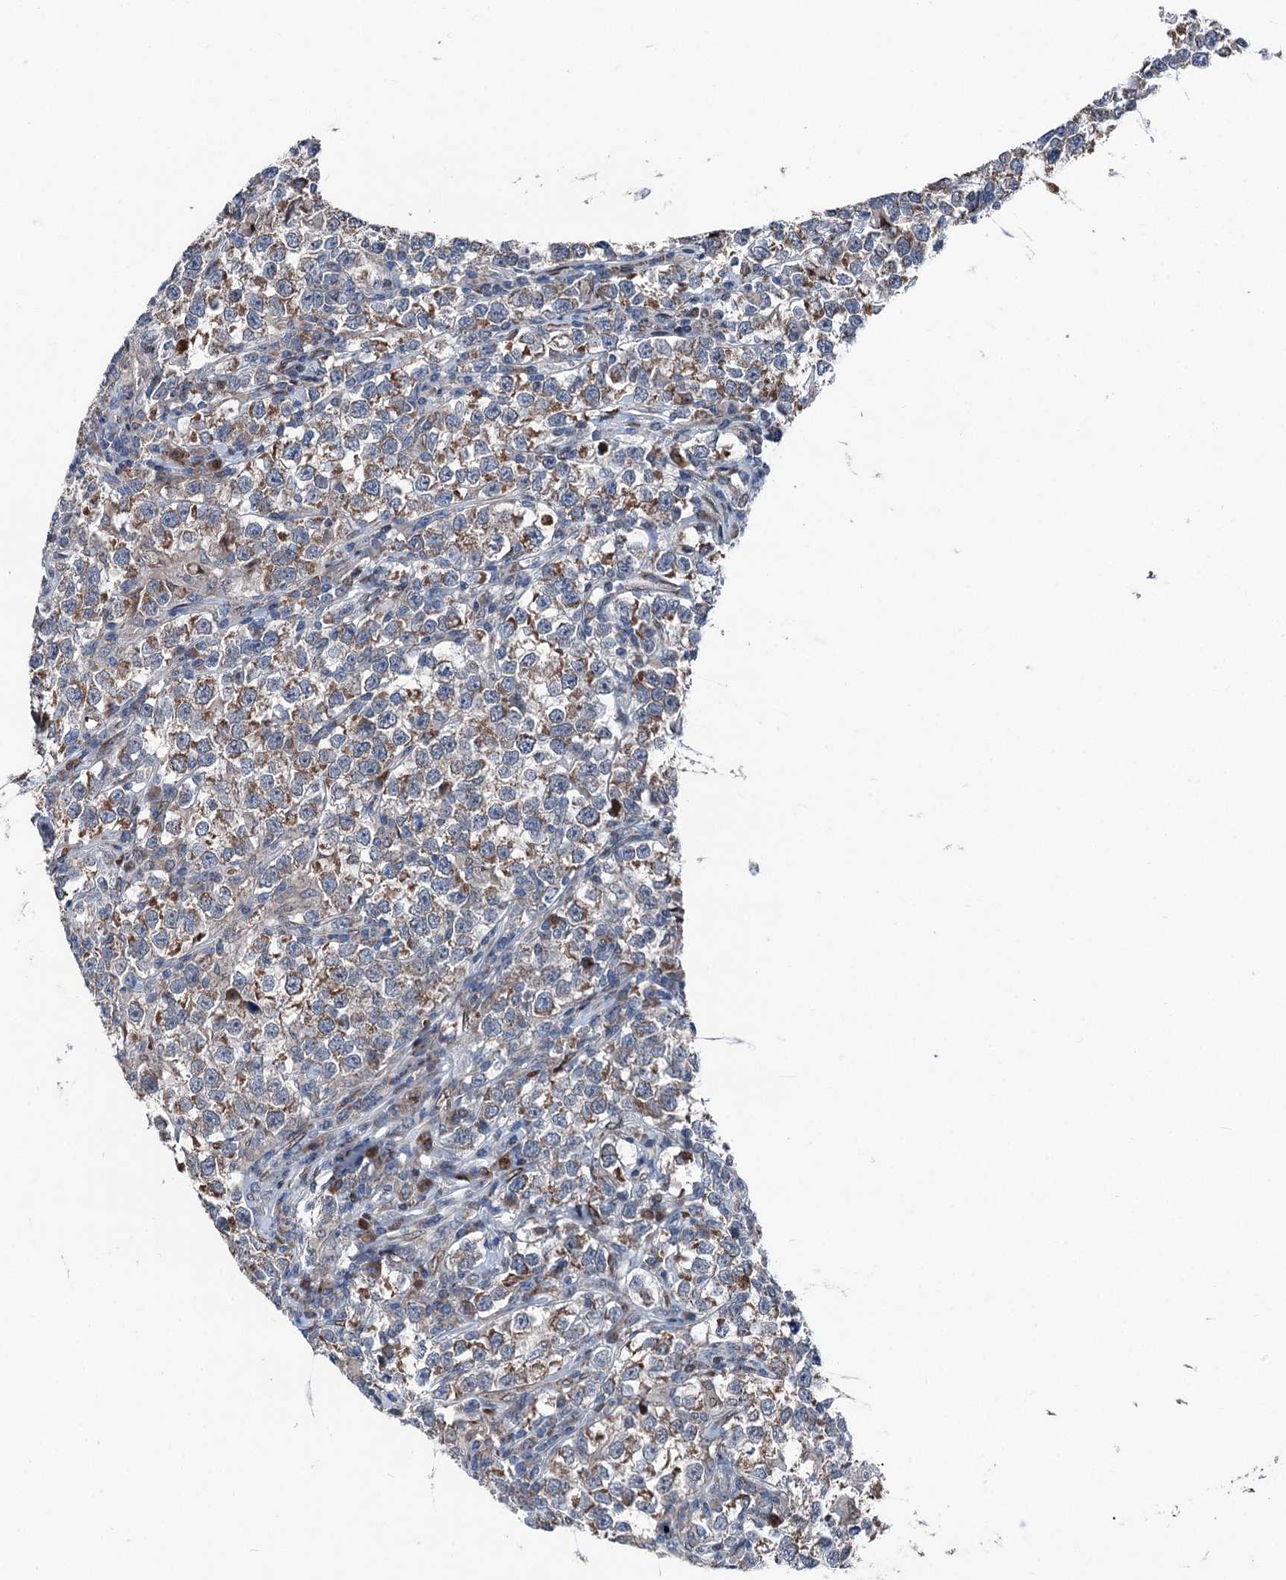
{"staining": {"intensity": "weak", "quantity": ">75%", "location": "cytoplasmic/membranous"}, "tissue": "testis cancer", "cell_type": "Tumor cells", "image_type": "cancer", "snomed": [{"axis": "morphology", "description": "Normal tissue, NOS"}, {"axis": "morphology", "description": "Seminoma, NOS"}, {"axis": "topography", "description": "Testis"}], "caption": "IHC of human testis cancer demonstrates low levels of weak cytoplasmic/membranous positivity in about >75% of tumor cells.", "gene": "MRPL14", "patient": {"sex": "male", "age": 43}}